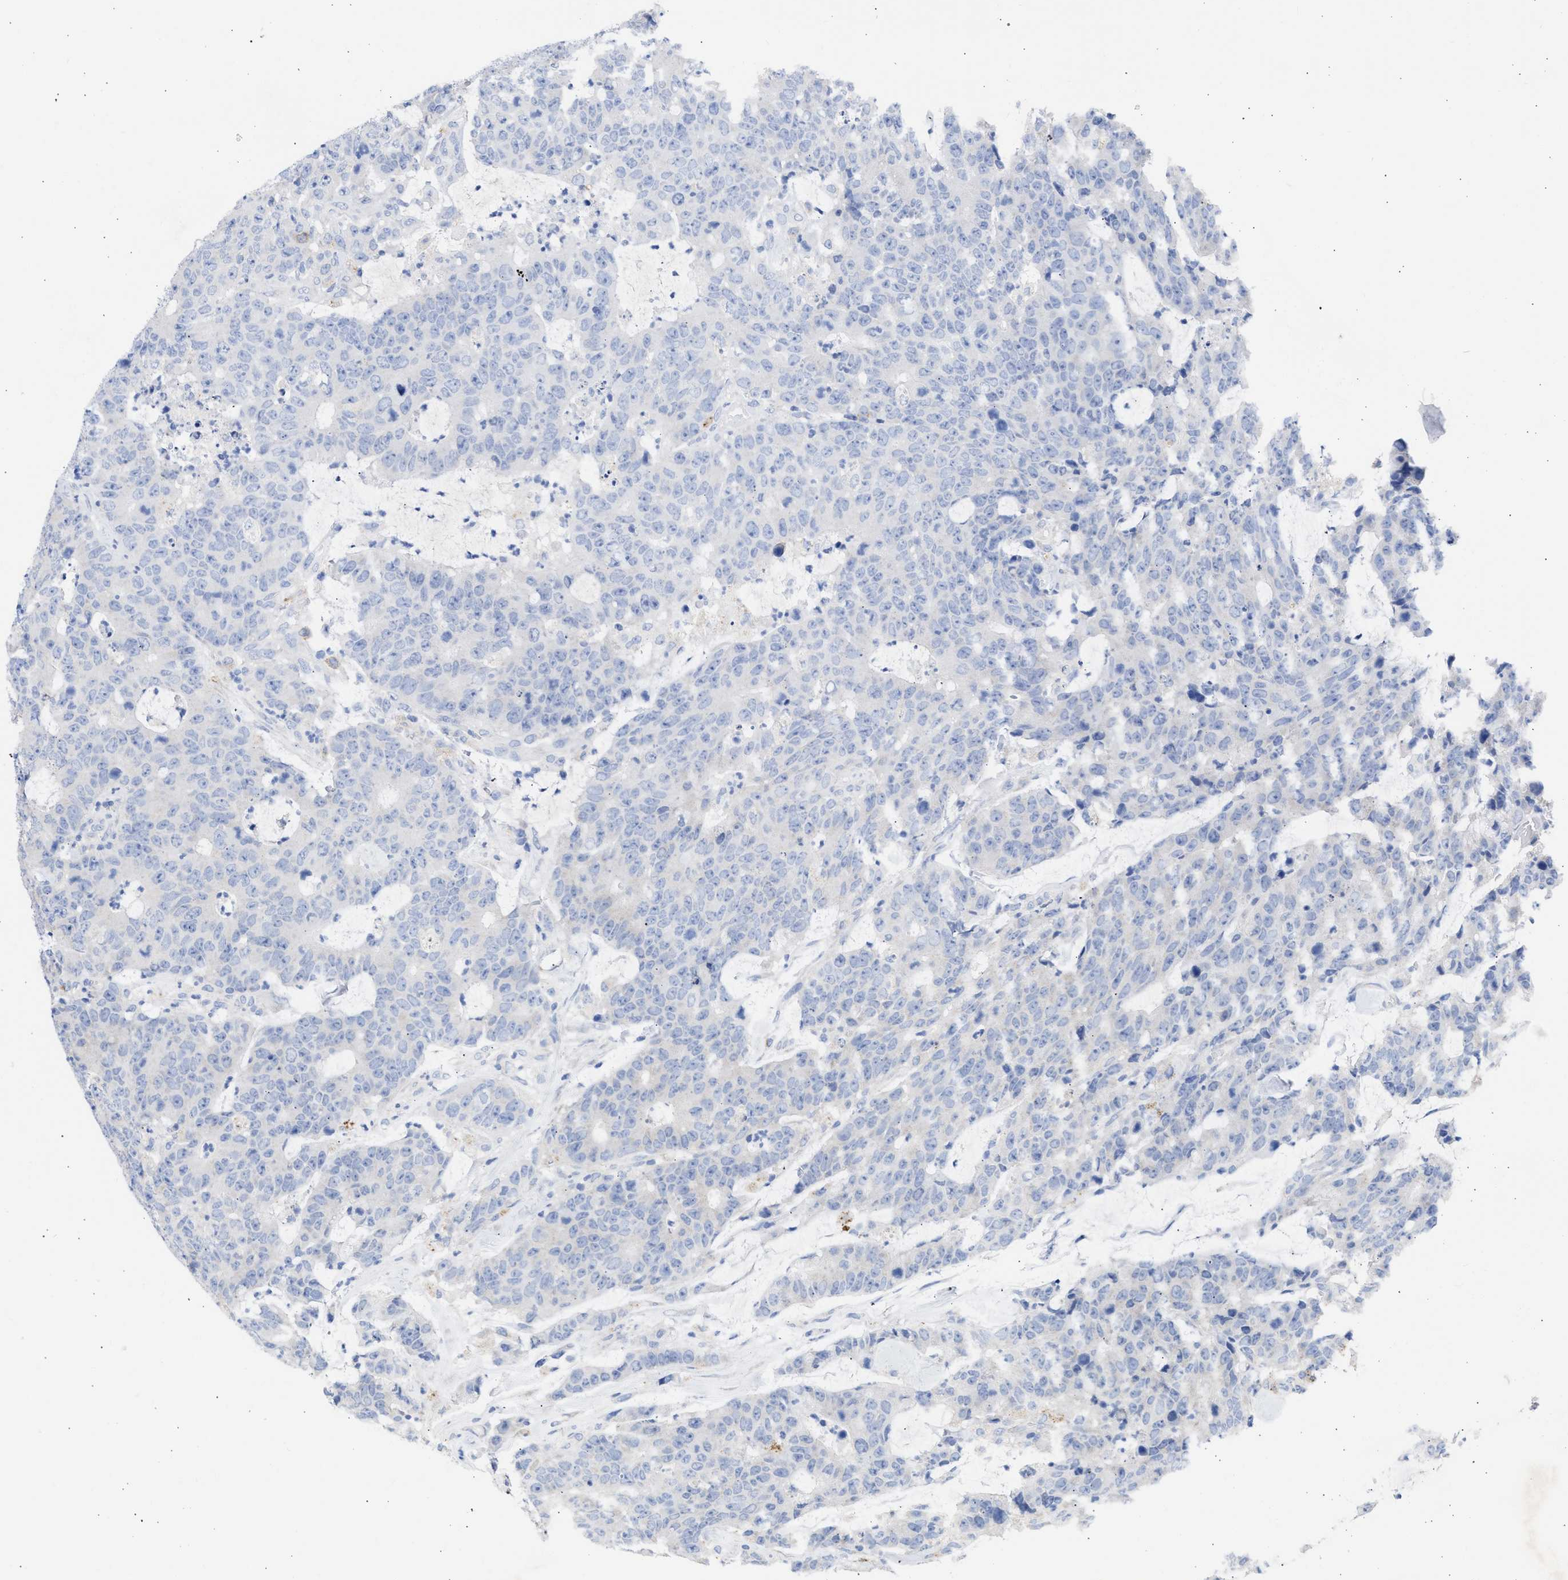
{"staining": {"intensity": "negative", "quantity": "none", "location": "none"}, "tissue": "colorectal cancer", "cell_type": "Tumor cells", "image_type": "cancer", "snomed": [{"axis": "morphology", "description": "Adenocarcinoma, NOS"}, {"axis": "topography", "description": "Colon"}], "caption": "The image exhibits no staining of tumor cells in colorectal cancer.", "gene": "RSPH1", "patient": {"sex": "female", "age": 86}}